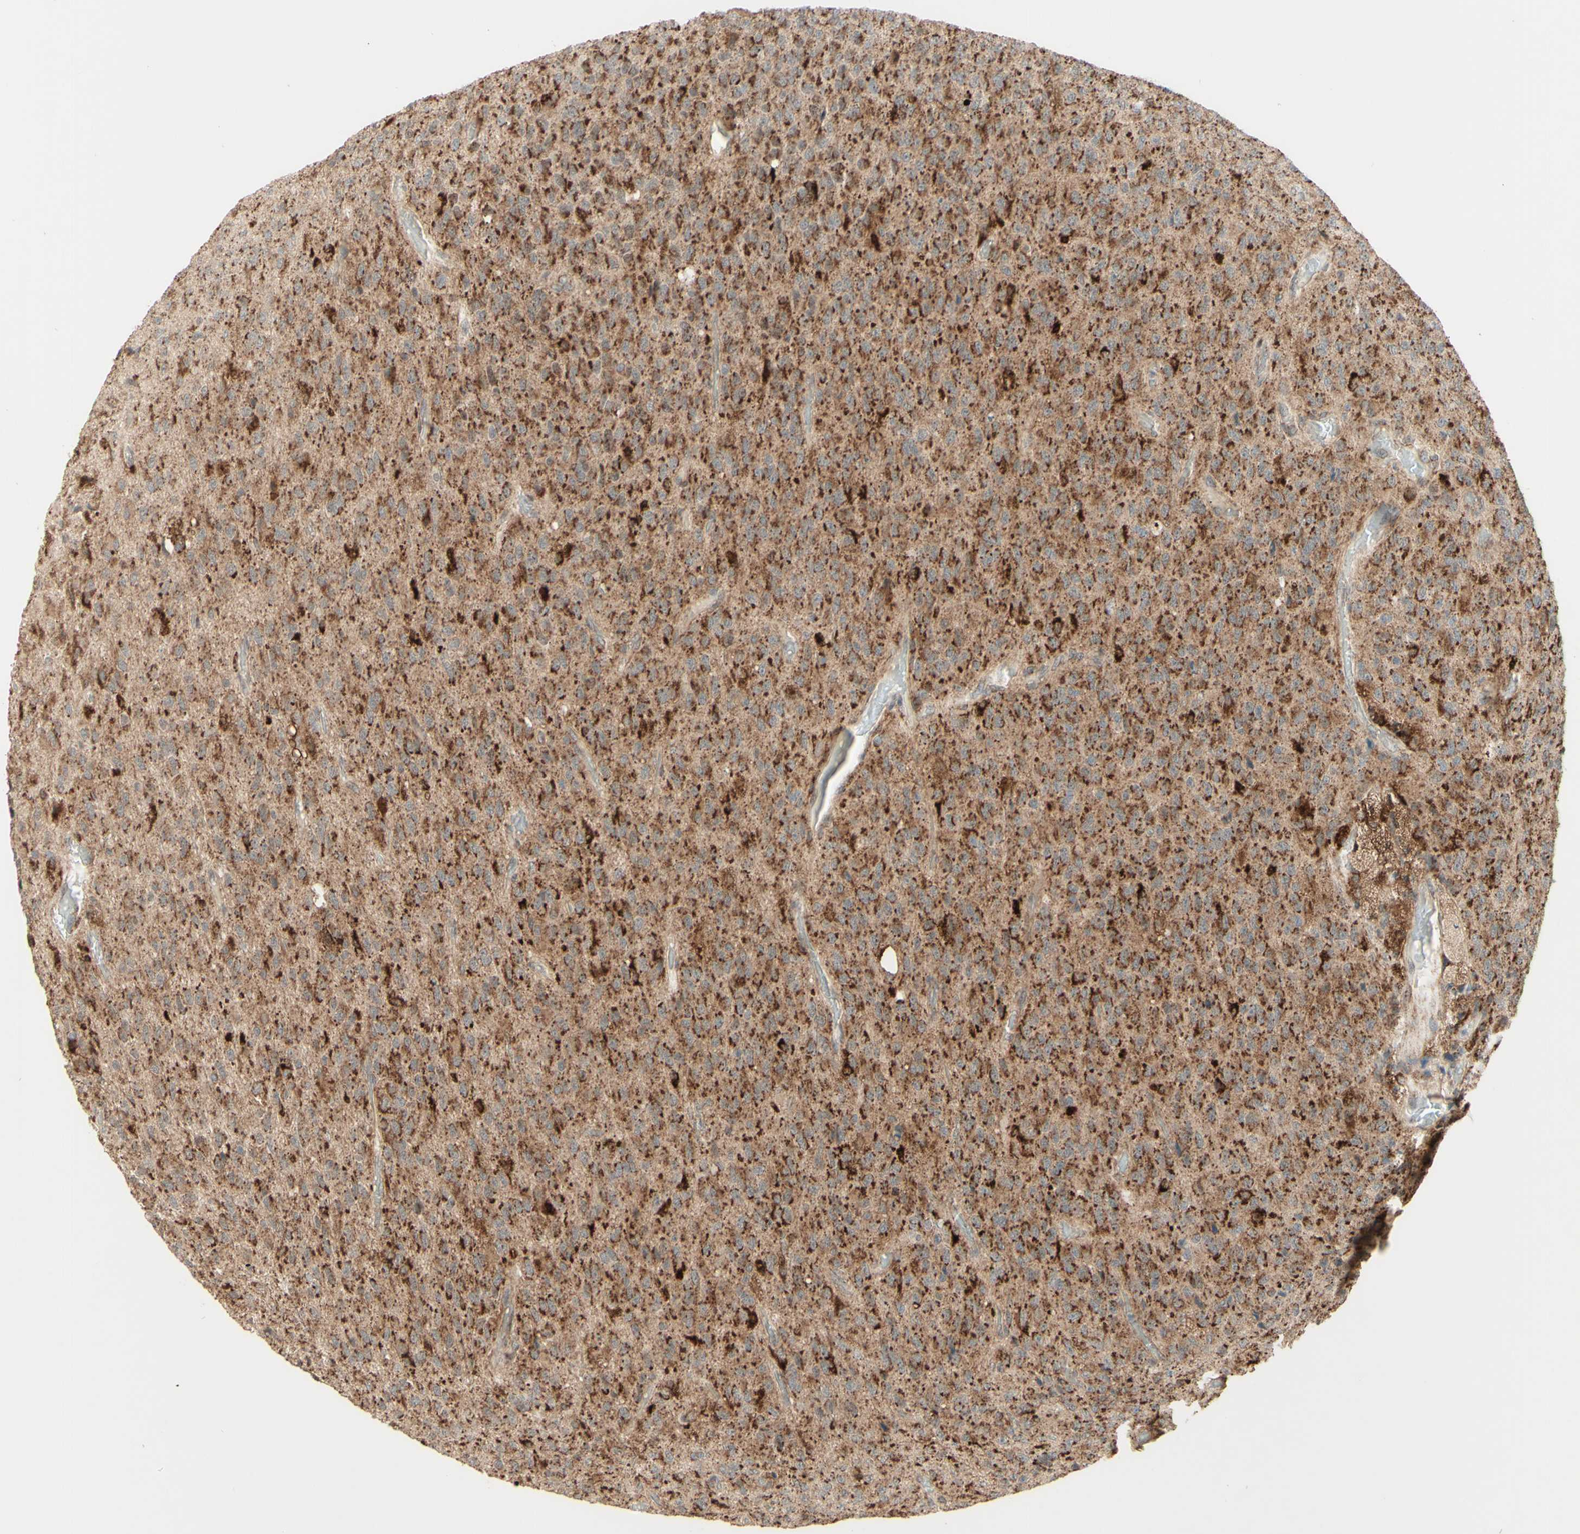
{"staining": {"intensity": "strong", "quantity": ">75%", "location": "cytoplasmic/membranous"}, "tissue": "glioma", "cell_type": "Tumor cells", "image_type": "cancer", "snomed": [{"axis": "morphology", "description": "Glioma, malignant, High grade"}, {"axis": "topography", "description": "pancreas cauda"}], "caption": "IHC photomicrograph of human malignant glioma (high-grade) stained for a protein (brown), which shows high levels of strong cytoplasmic/membranous staining in about >75% of tumor cells.", "gene": "DHRS3", "patient": {"sex": "male", "age": 60}}